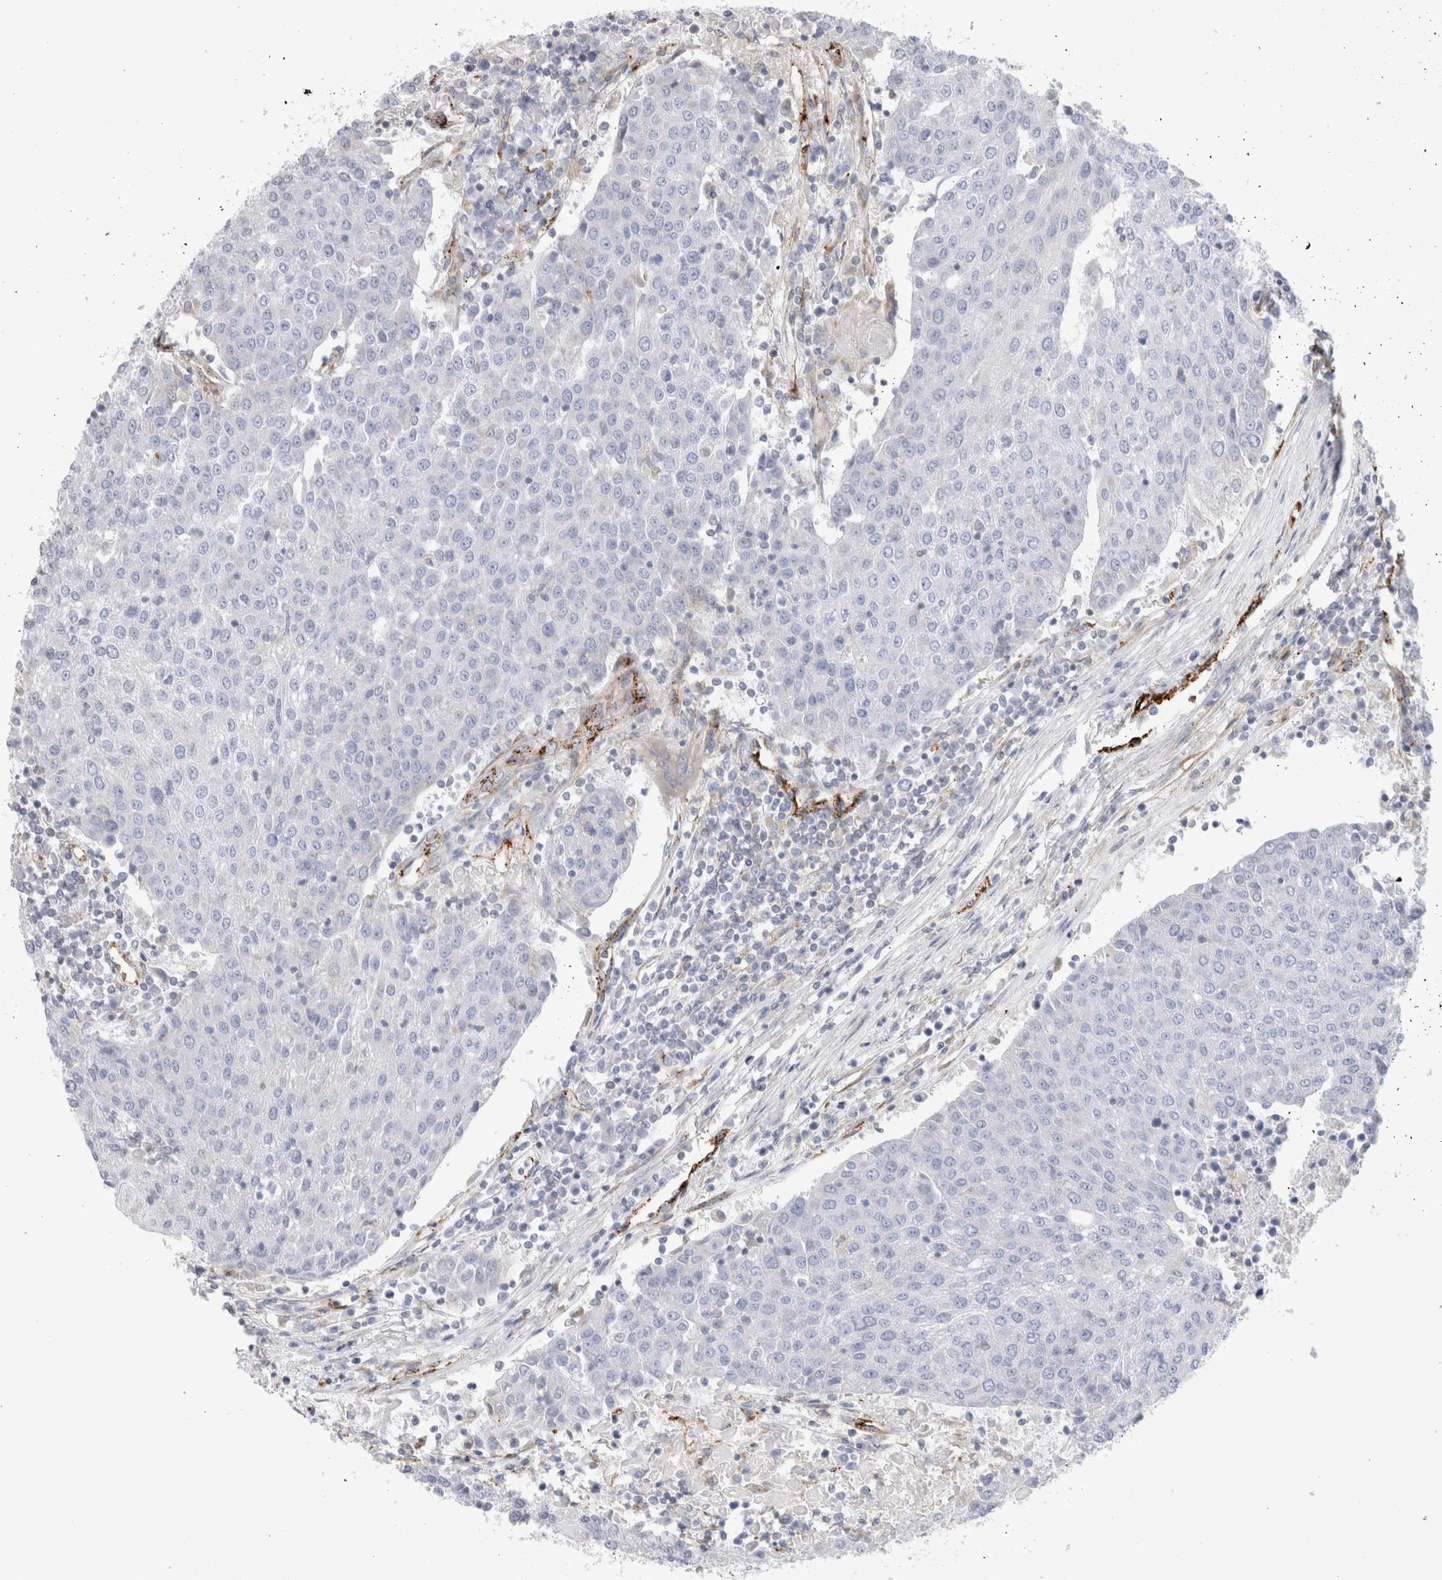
{"staining": {"intensity": "negative", "quantity": "none", "location": "none"}, "tissue": "urothelial cancer", "cell_type": "Tumor cells", "image_type": "cancer", "snomed": [{"axis": "morphology", "description": "Urothelial carcinoma, High grade"}, {"axis": "topography", "description": "Urinary bladder"}], "caption": "An immunohistochemistry (IHC) image of urothelial carcinoma (high-grade) is shown. There is no staining in tumor cells of urothelial carcinoma (high-grade). (DAB (3,3'-diaminobenzidine) IHC, high magnification).", "gene": "CNPY4", "patient": {"sex": "female", "age": 85}}